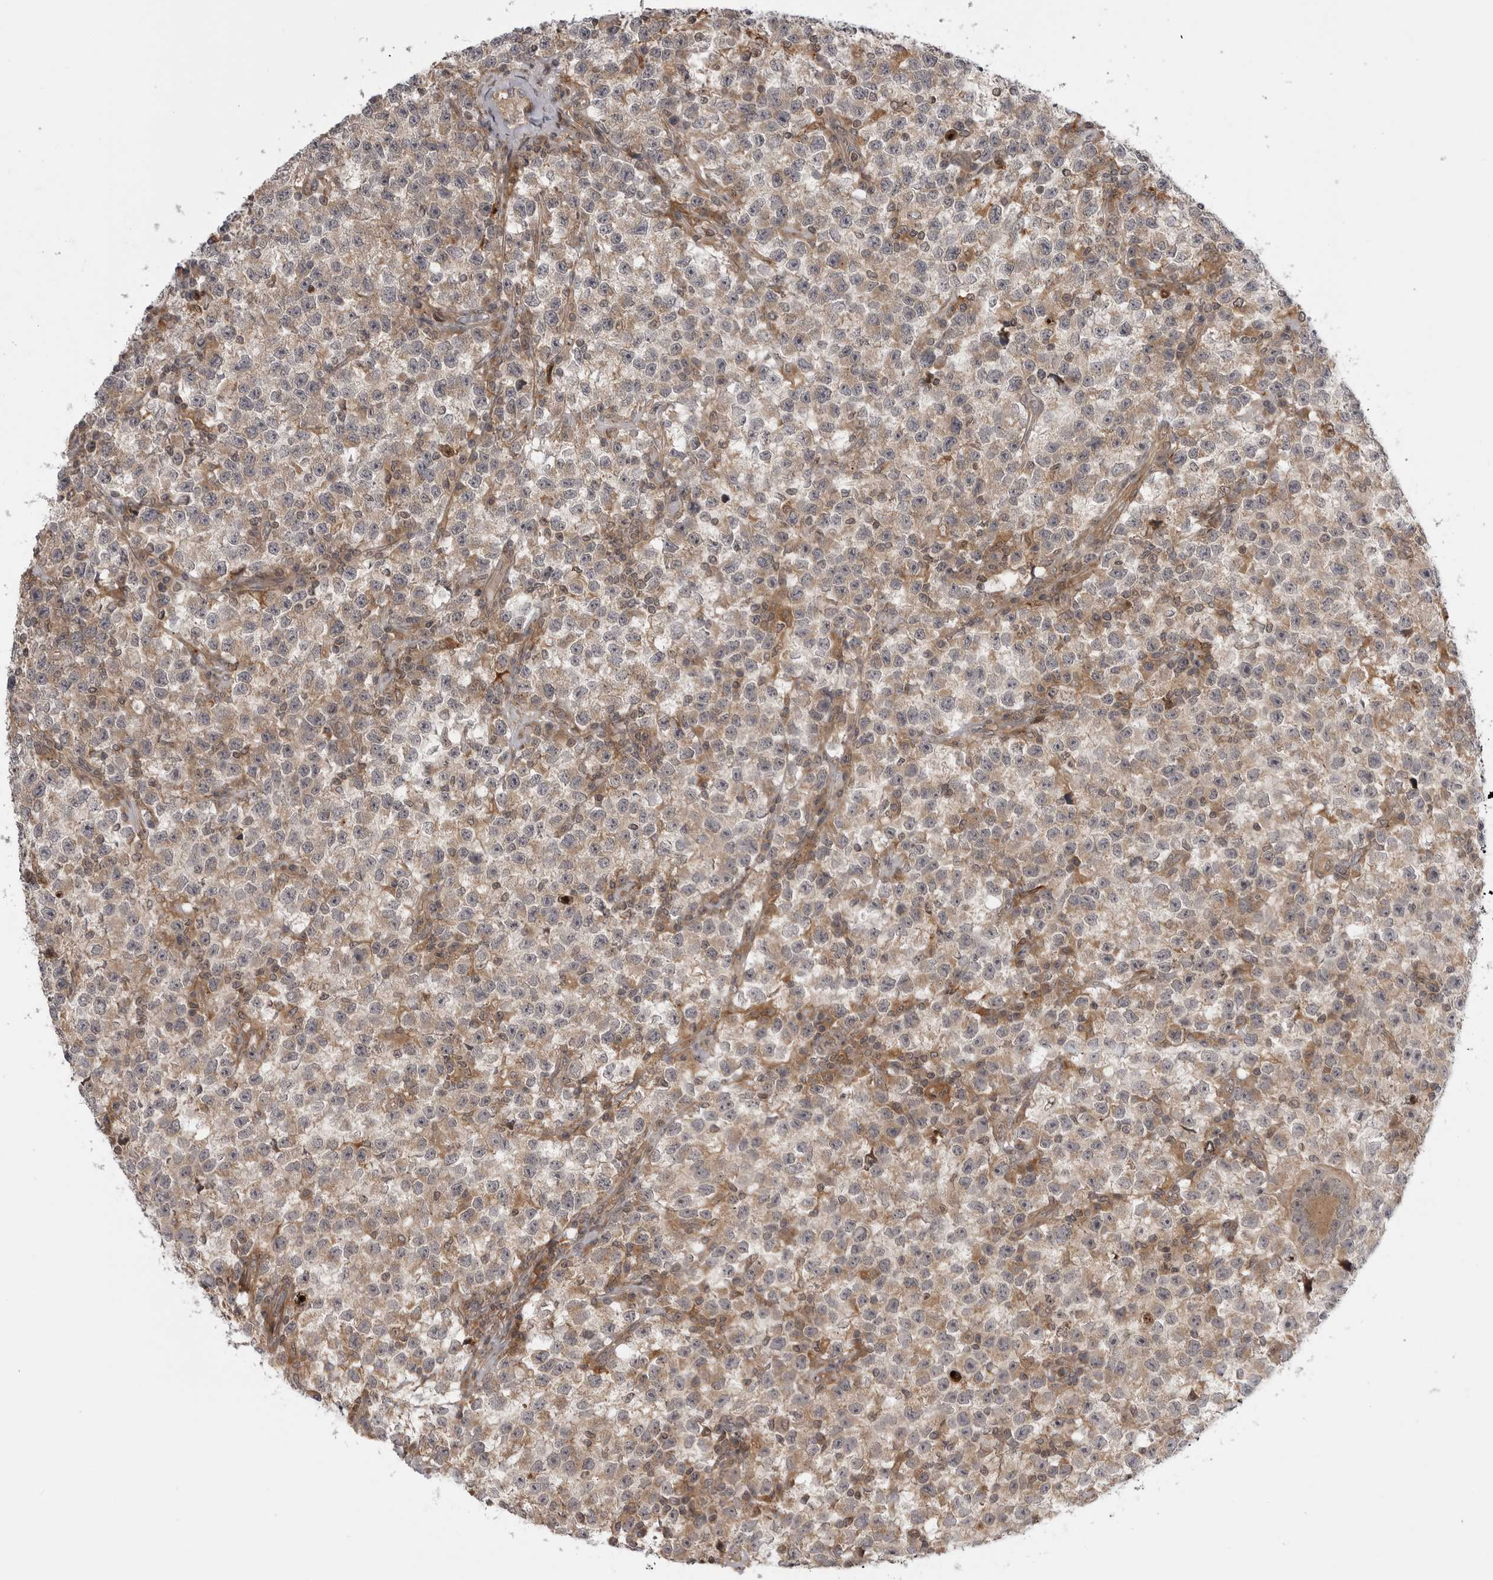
{"staining": {"intensity": "weak", "quantity": ">75%", "location": "cytoplasmic/membranous"}, "tissue": "testis cancer", "cell_type": "Tumor cells", "image_type": "cancer", "snomed": [{"axis": "morphology", "description": "Seminoma, NOS"}, {"axis": "topography", "description": "Testis"}], "caption": "Human testis seminoma stained for a protein (brown) demonstrates weak cytoplasmic/membranous positive expression in approximately >75% of tumor cells.", "gene": "LRRC45", "patient": {"sex": "male", "age": 22}}